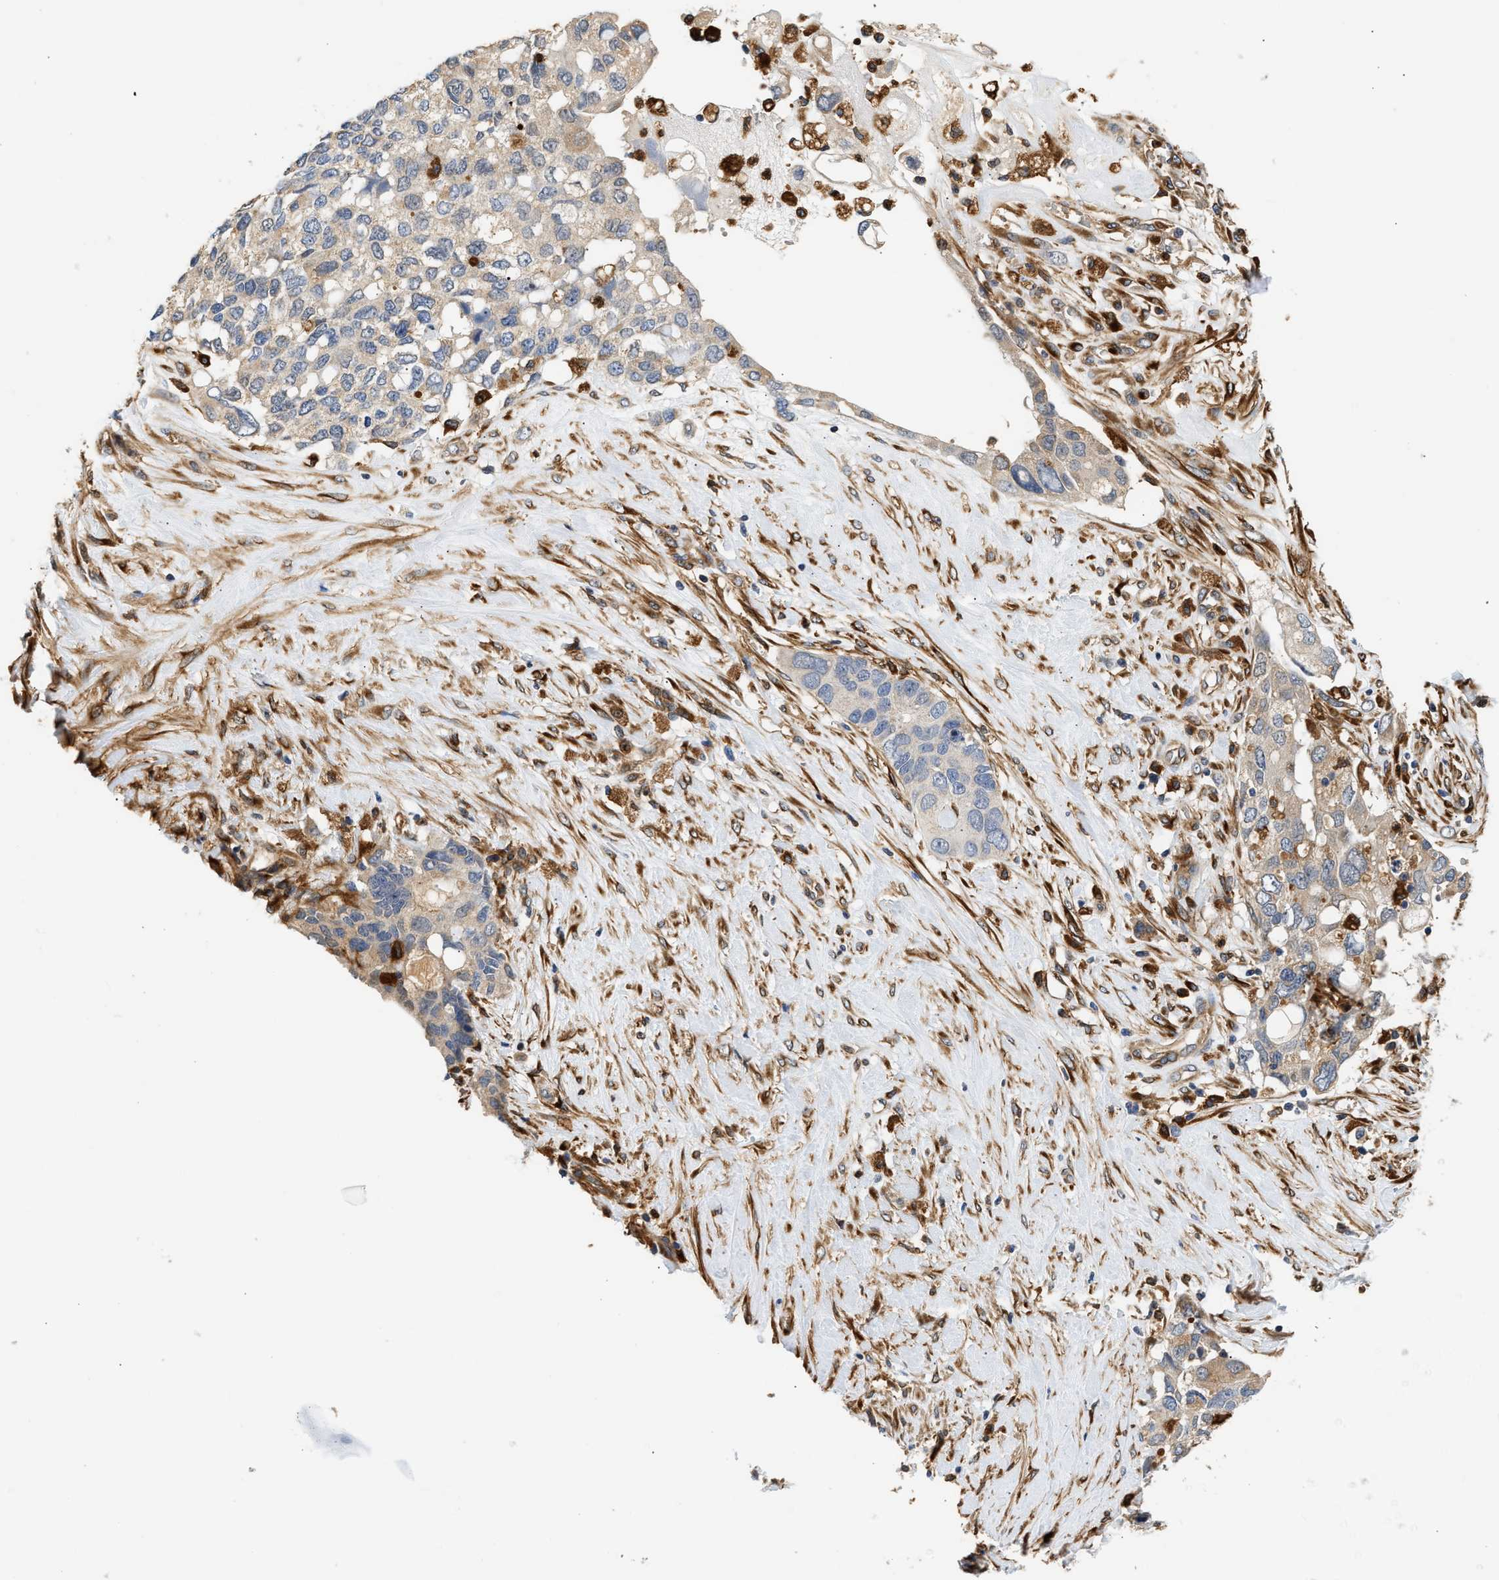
{"staining": {"intensity": "weak", "quantity": "<25%", "location": "cytoplasmic/membranous"}, "tissue": "pancreatic cancer", "cell_type": "Tumor cells", "image_type": "cancer", "snomed": [{"axis": "morphology", "description": "Adenocarcinoma, NOS"}, {"axis": "topography", "description": "Pancreas"}], "caption": "This is an IHC micrograph of pancreatic cancer. There is no expression in tumor cells.", "gene": "RAB31", "patient": {"sex": "female", "age": 56}}